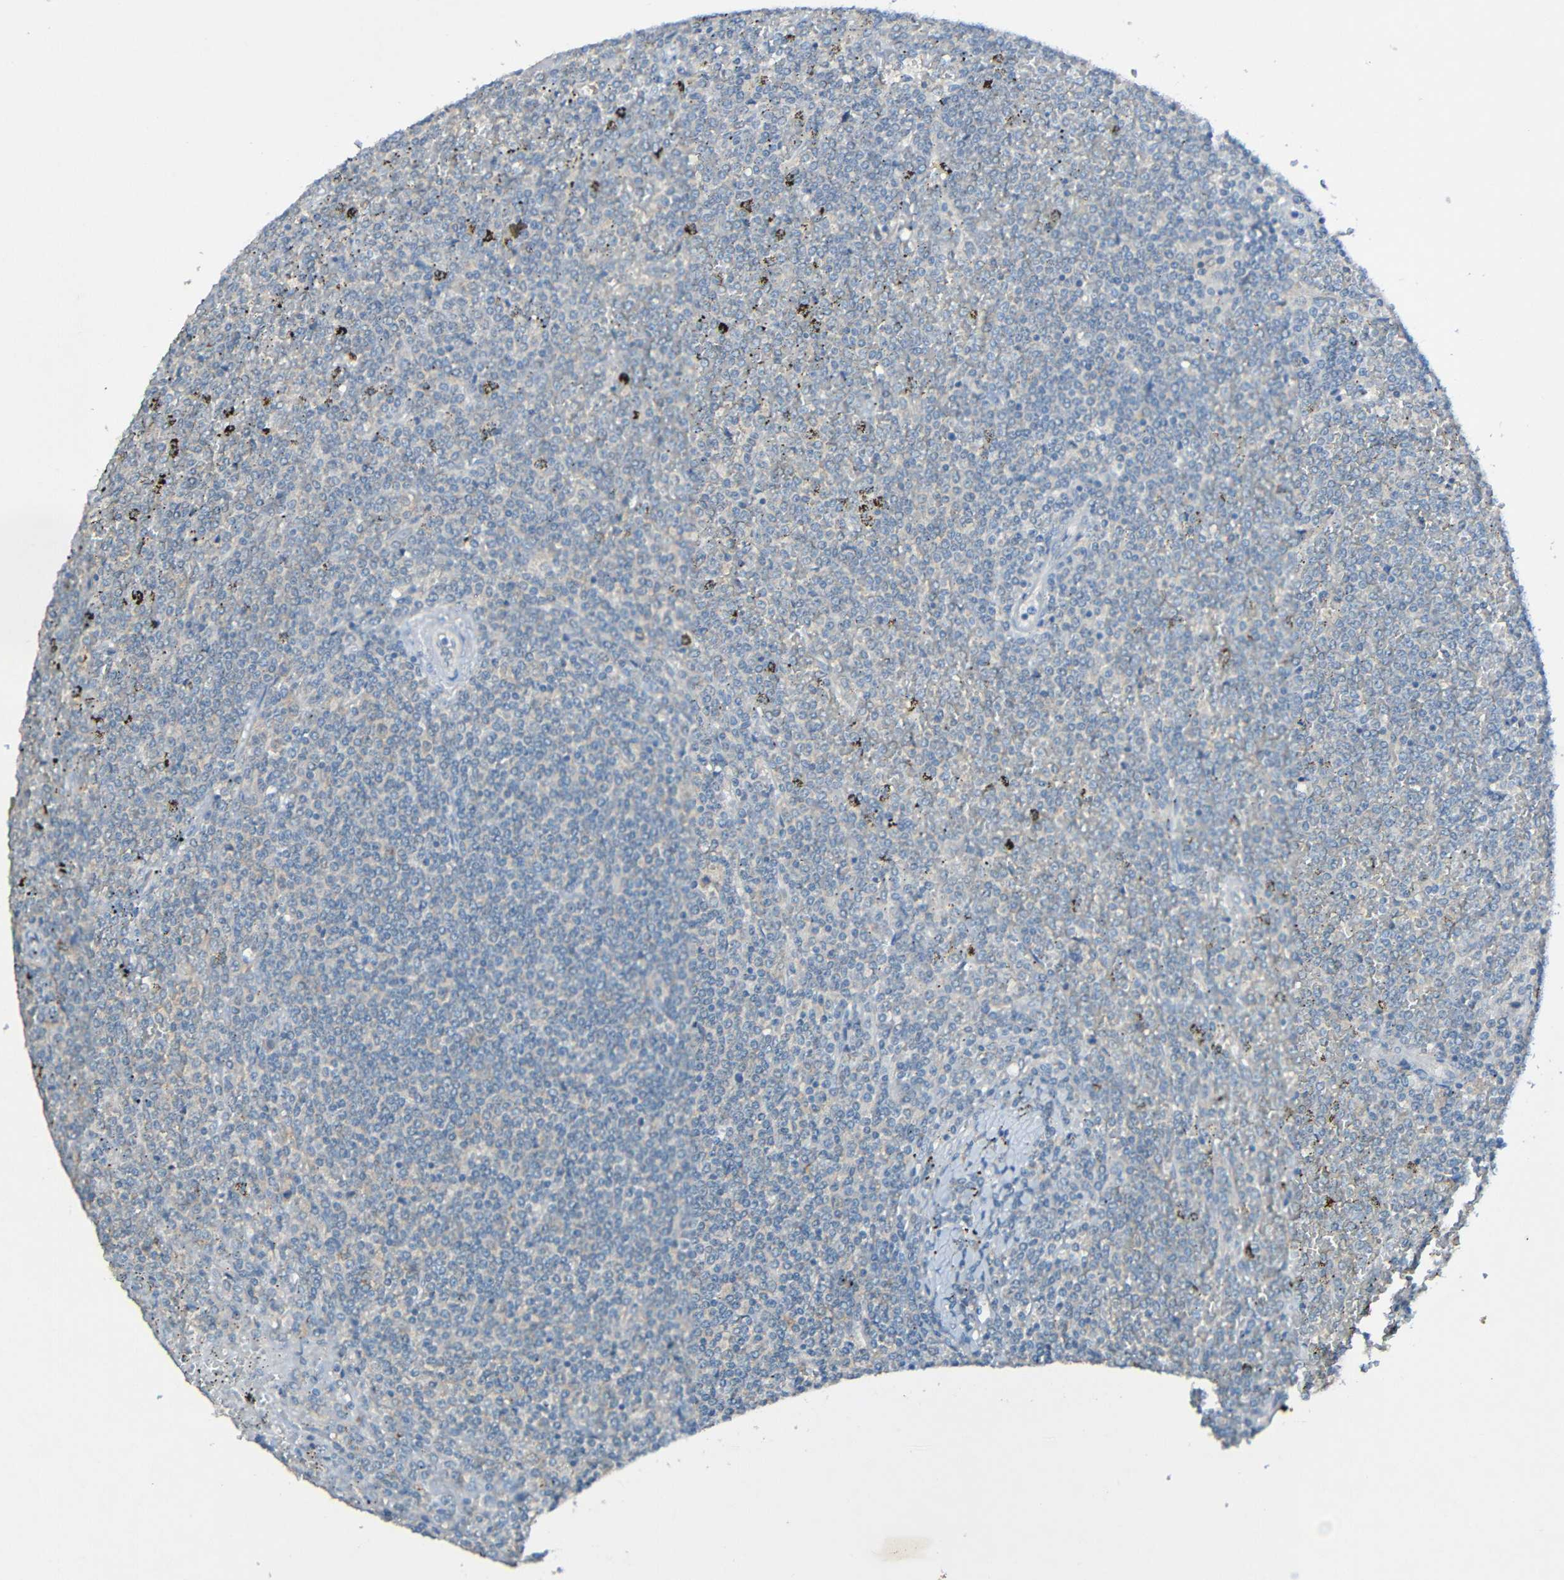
{"staining": {"intensity": "negative", "quantity": "none", "location": "none"}, "tissue": "lymphoma", "cell_type": "Tumor cells", "image_type": "cancer", "snomed": [{"axis": "morphology", "description": "Malignant lymphoma, non-Hodgkin's type, Low grade"}, {"axis": "topography", "description": "Spleen"}], "caption": "Malignant lymphoma, non-Hodgkin's type (low-grade) stained for a protein using IHC demonstrates no positivity tumor cells.", "gene": "LRRC70", "patient": {"sex": "female", "age": 19}}